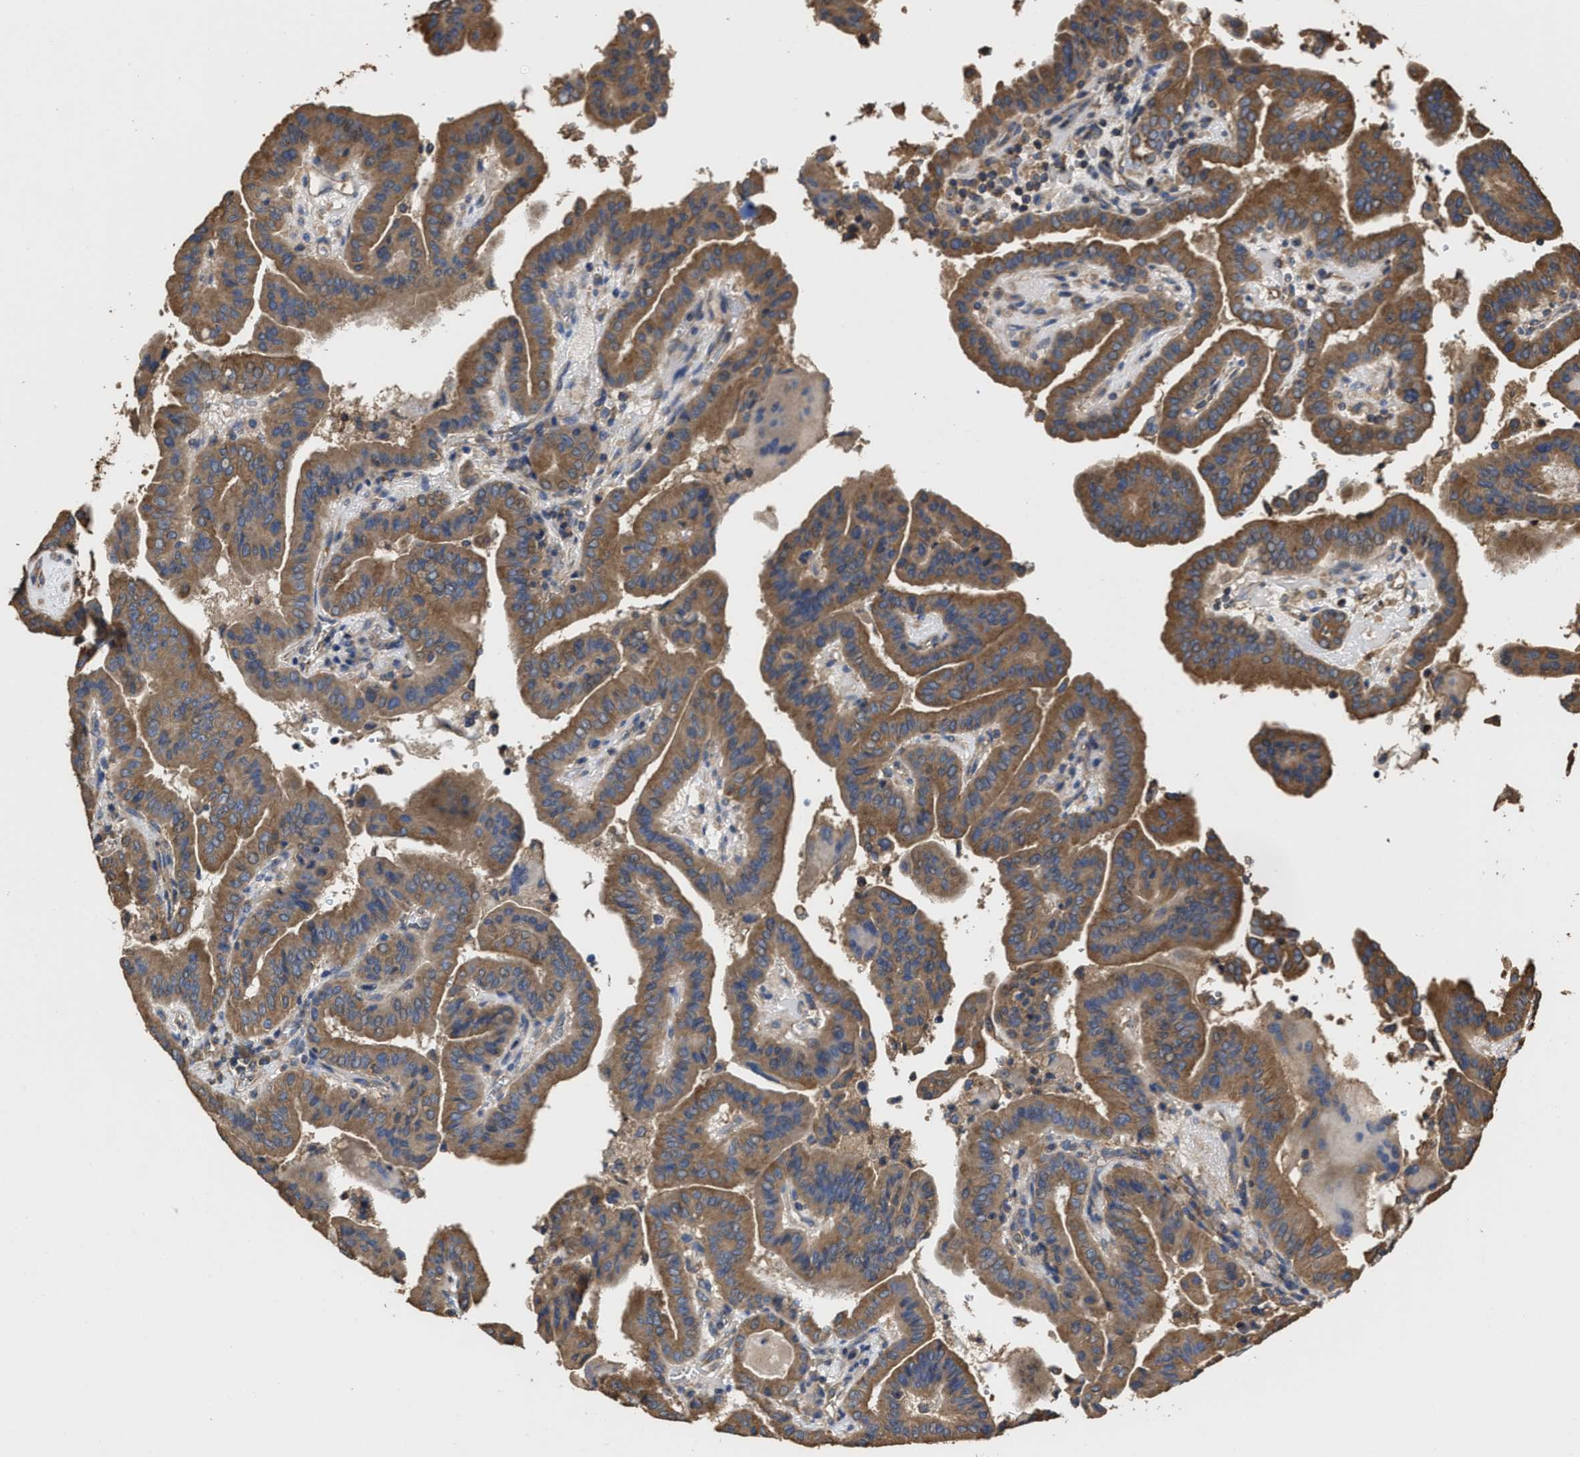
{"staining": {"intensity": "moderate", "quantity": ">75%", "location": "cytoplasmic/membranous"}, "tissue": "thyroid cancer", "cell_type": "Tumor cells", "image_type": "cancer", "snomed": [{"axis": "morphology", "description": "Papillary adenocarcinoma, NOS"}, {"axis": "topography", "description": "Thyroid gland"}], "caption": "This micrograph reveals IHC staining of human thyroid papillary adenocarcinoma, with medium moderate cytoplasmic/membranous positivity in approximately >75% of tumor cells.", "gene": "SFXN4", "patient": {"sex": "male", "age": 33}}